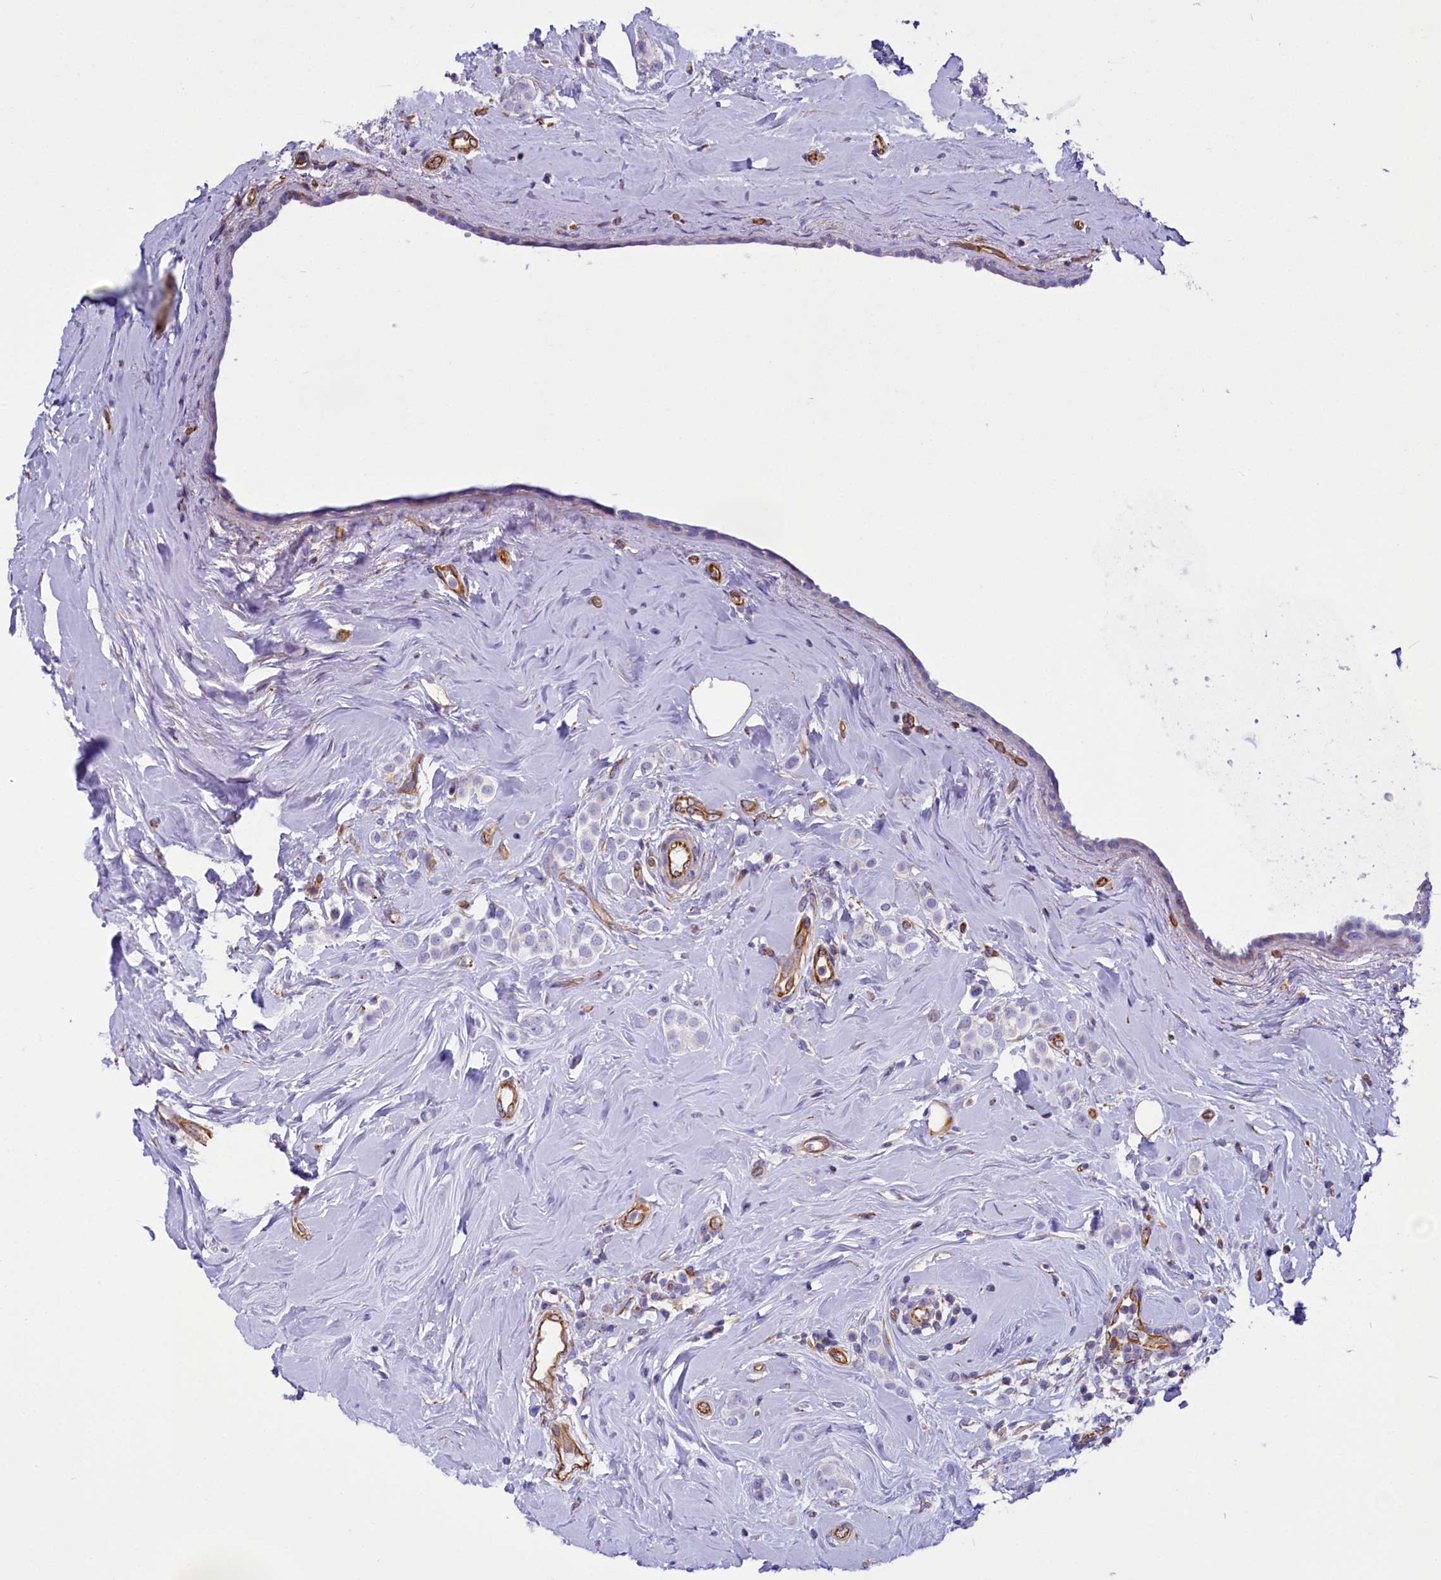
{"staining": {"intensity": "negative", "quantity": "none", "location": "none"}, "tissue": "breast cancer", "cell_type": "Tumor cells", "image_type": "cancer", "snomed": [{"axis": "morphology", "description": "Lobular carcinoma"}, {"axis": "topography", "description": "Breast"}], "caption": "There is no significant expression in tumor cells of breast cancer (lobular carcinoma).", "gene": "CD99", "patient": {"sex": "female", "age": 47}}